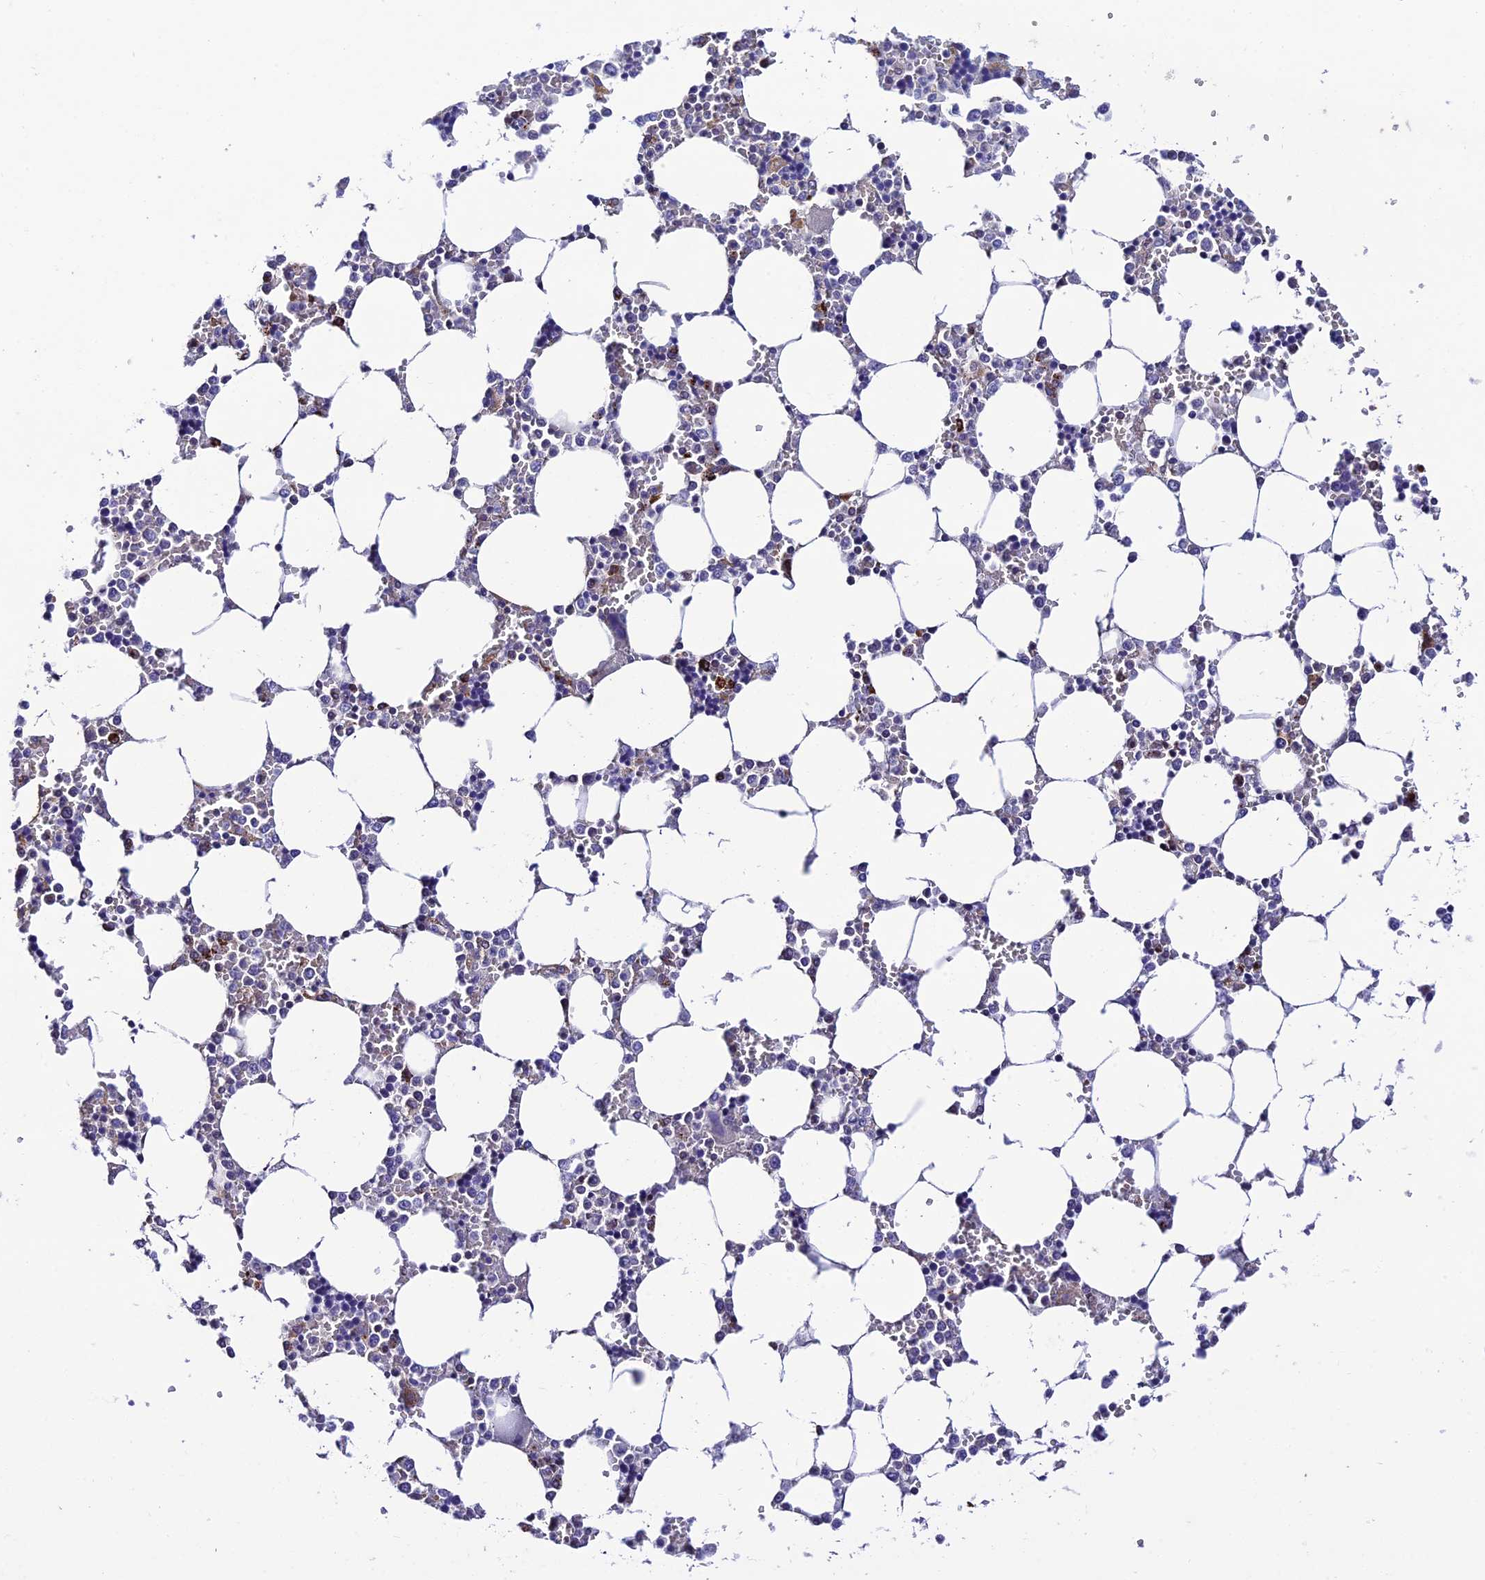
{"staining": {"intensity": "negative", "quantity": "none", "location": "none"}, "tissue": "bone marrow", "cell_type": "Hematopoietic cells", "image_type": "normal", "snomed": [{"axis": "morphology", "description": "Normal tissue, NOS"}, {"axis": "topography", "description": "Bone marrow"}], "caption": "An immunohistochemistry (IHC) micrograph of normal bone marrow is shown. There is no staining in hematopoietic cells of bone marrow. (Stains: DAB (3,3'-diaminobenzidine) immunohistochemistry with hematoxylin counter stain, Microscopy: brightfield microscopy at high magnification).", "gene": "HIC1", "patient": {"sex": "male", "age": 64}}